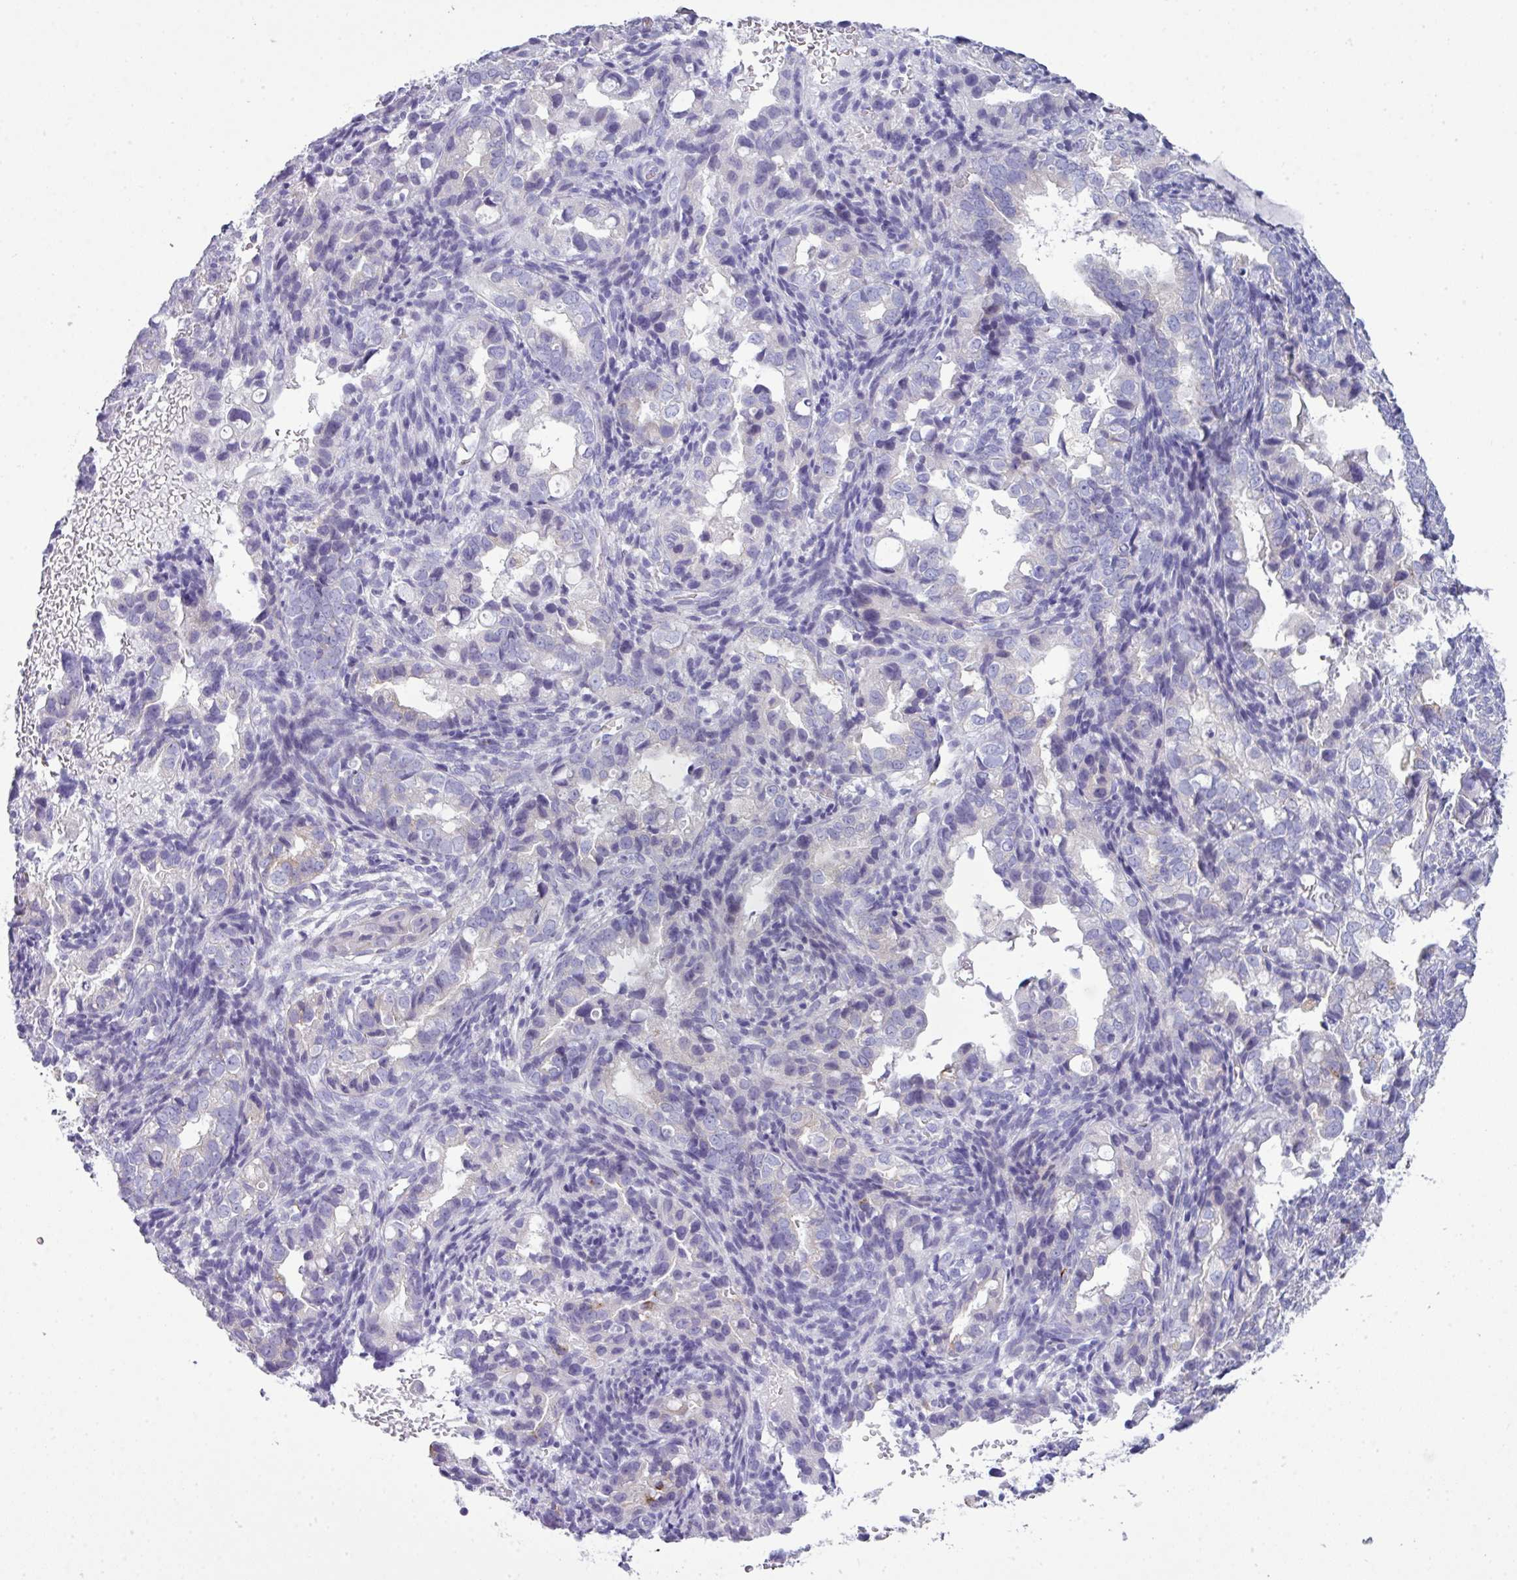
{"staining": {"intensity": "negative", "quantity": "none", "location": "none"}, "tissue": "endometrial cancer", "cell_type": "Tumor cells", "image_type": "cancer", "snomed": [{"axis": "morphology", "description": "Adenocarcinoma, NOS"}, {"axis": "topography", "description": "Endometrium"}], "caption": "Tumor cells show no significant expression in adenocarcinoma (endometrial). (Stains: DAB (3,3'-diaminobenzidine) immunohistochemistry (IHC) with hematoxylin counter stain, Microscopy: brightfield microscopy at high magnification).", "gene": "ABCC5", "patient": {"sex": "female", "age": 57}}